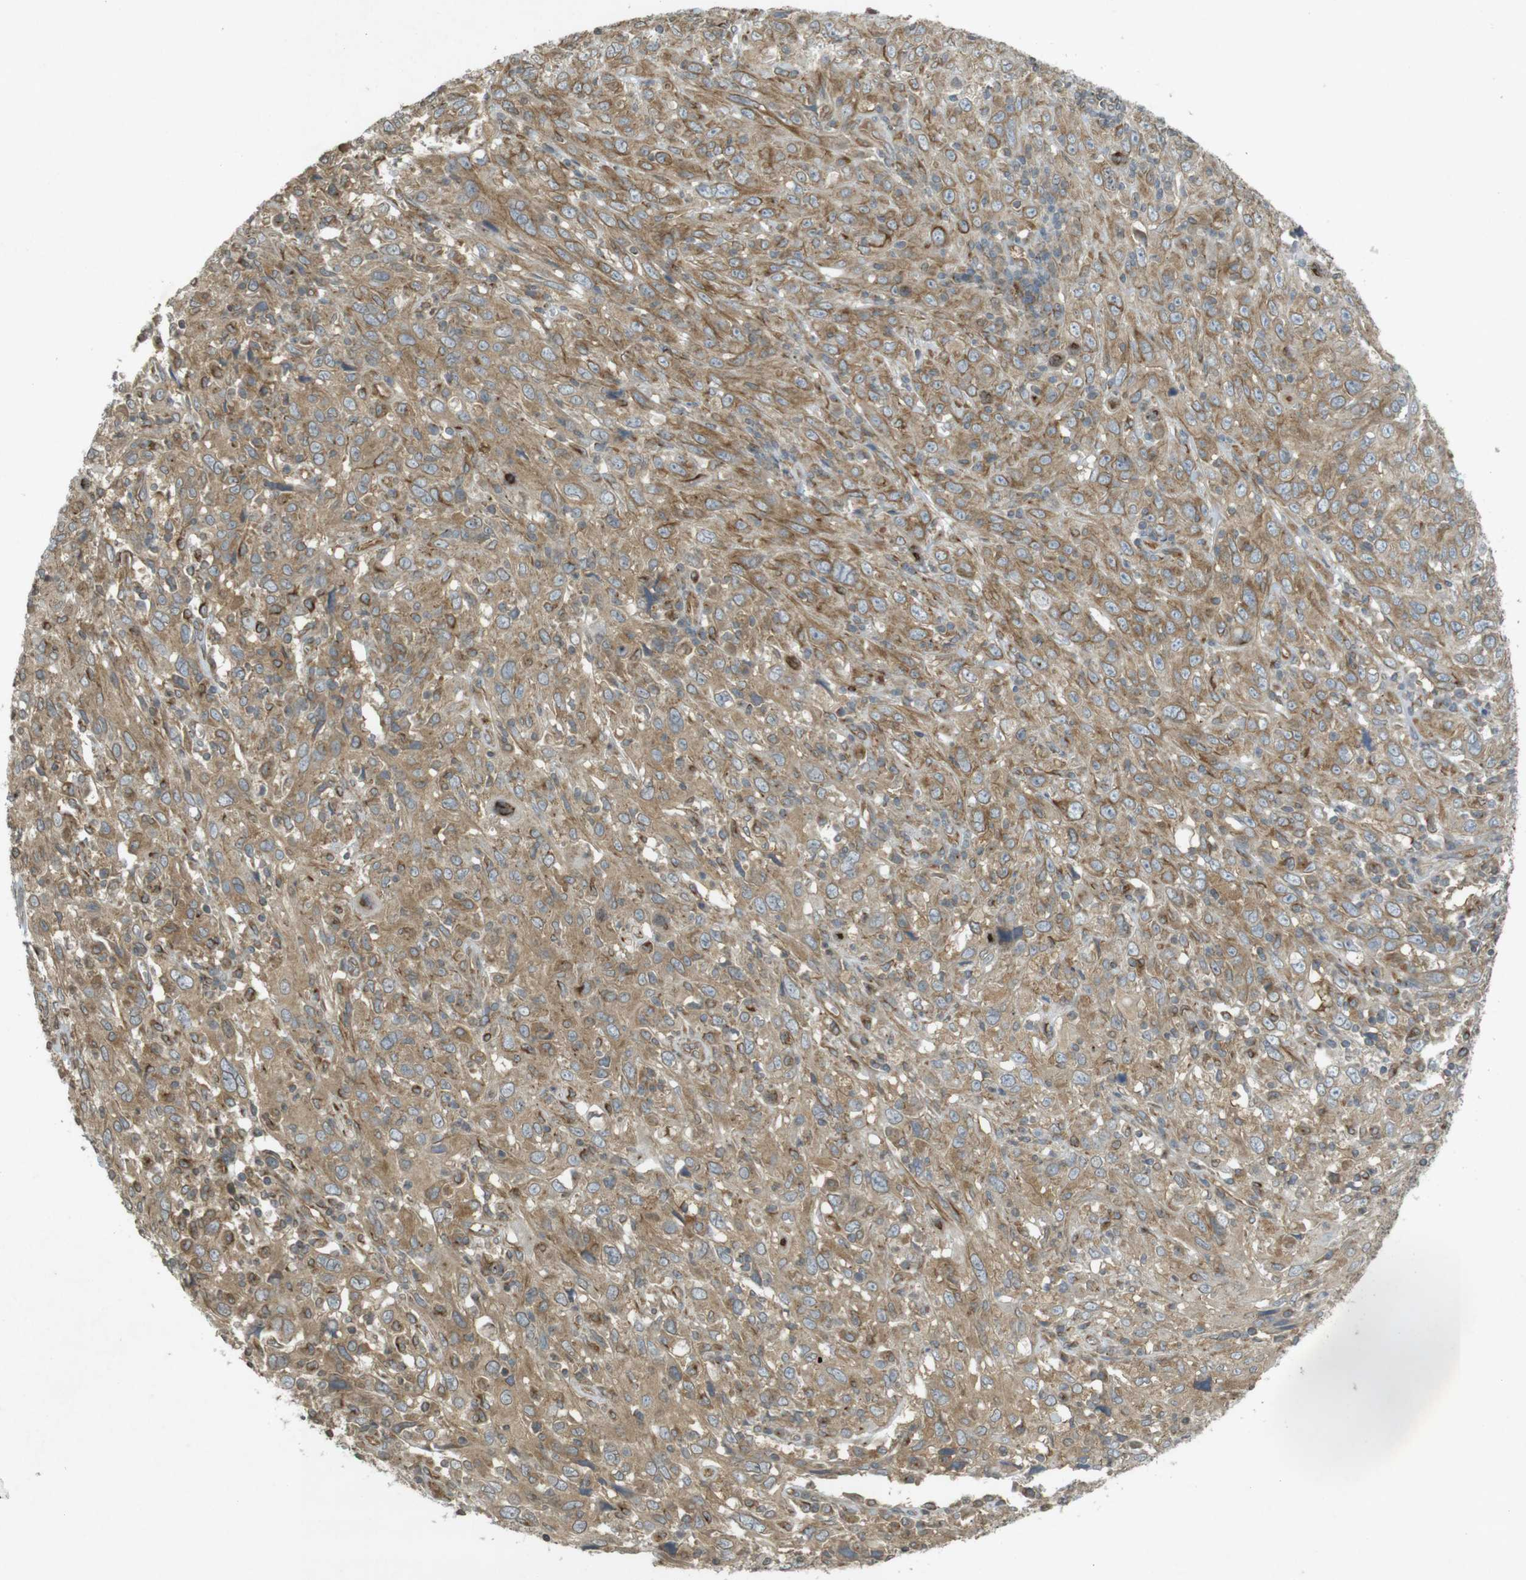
{"staining": {"intensity": "moderate", "quantity": ">75%", "location": "cytoplasmic/membranous"}, "tissue": "cervical cancer", "cell_type": "Tumor cells", "image_type": "cancer", "snomed": [{"axis": "morphology", "description": "Squamous cell carcinoma, NOS"}, {"axis": "topography", "description": "Cervix"}], "caption": "Squamous cell carcinoma (cervical) stained for a protein (brown) displays moderate cytoplasmic/membranous positive expression in about >75% of tumor cells.", "gene": "KIF5B", "patient": {"sex": "female", "age": 46}}